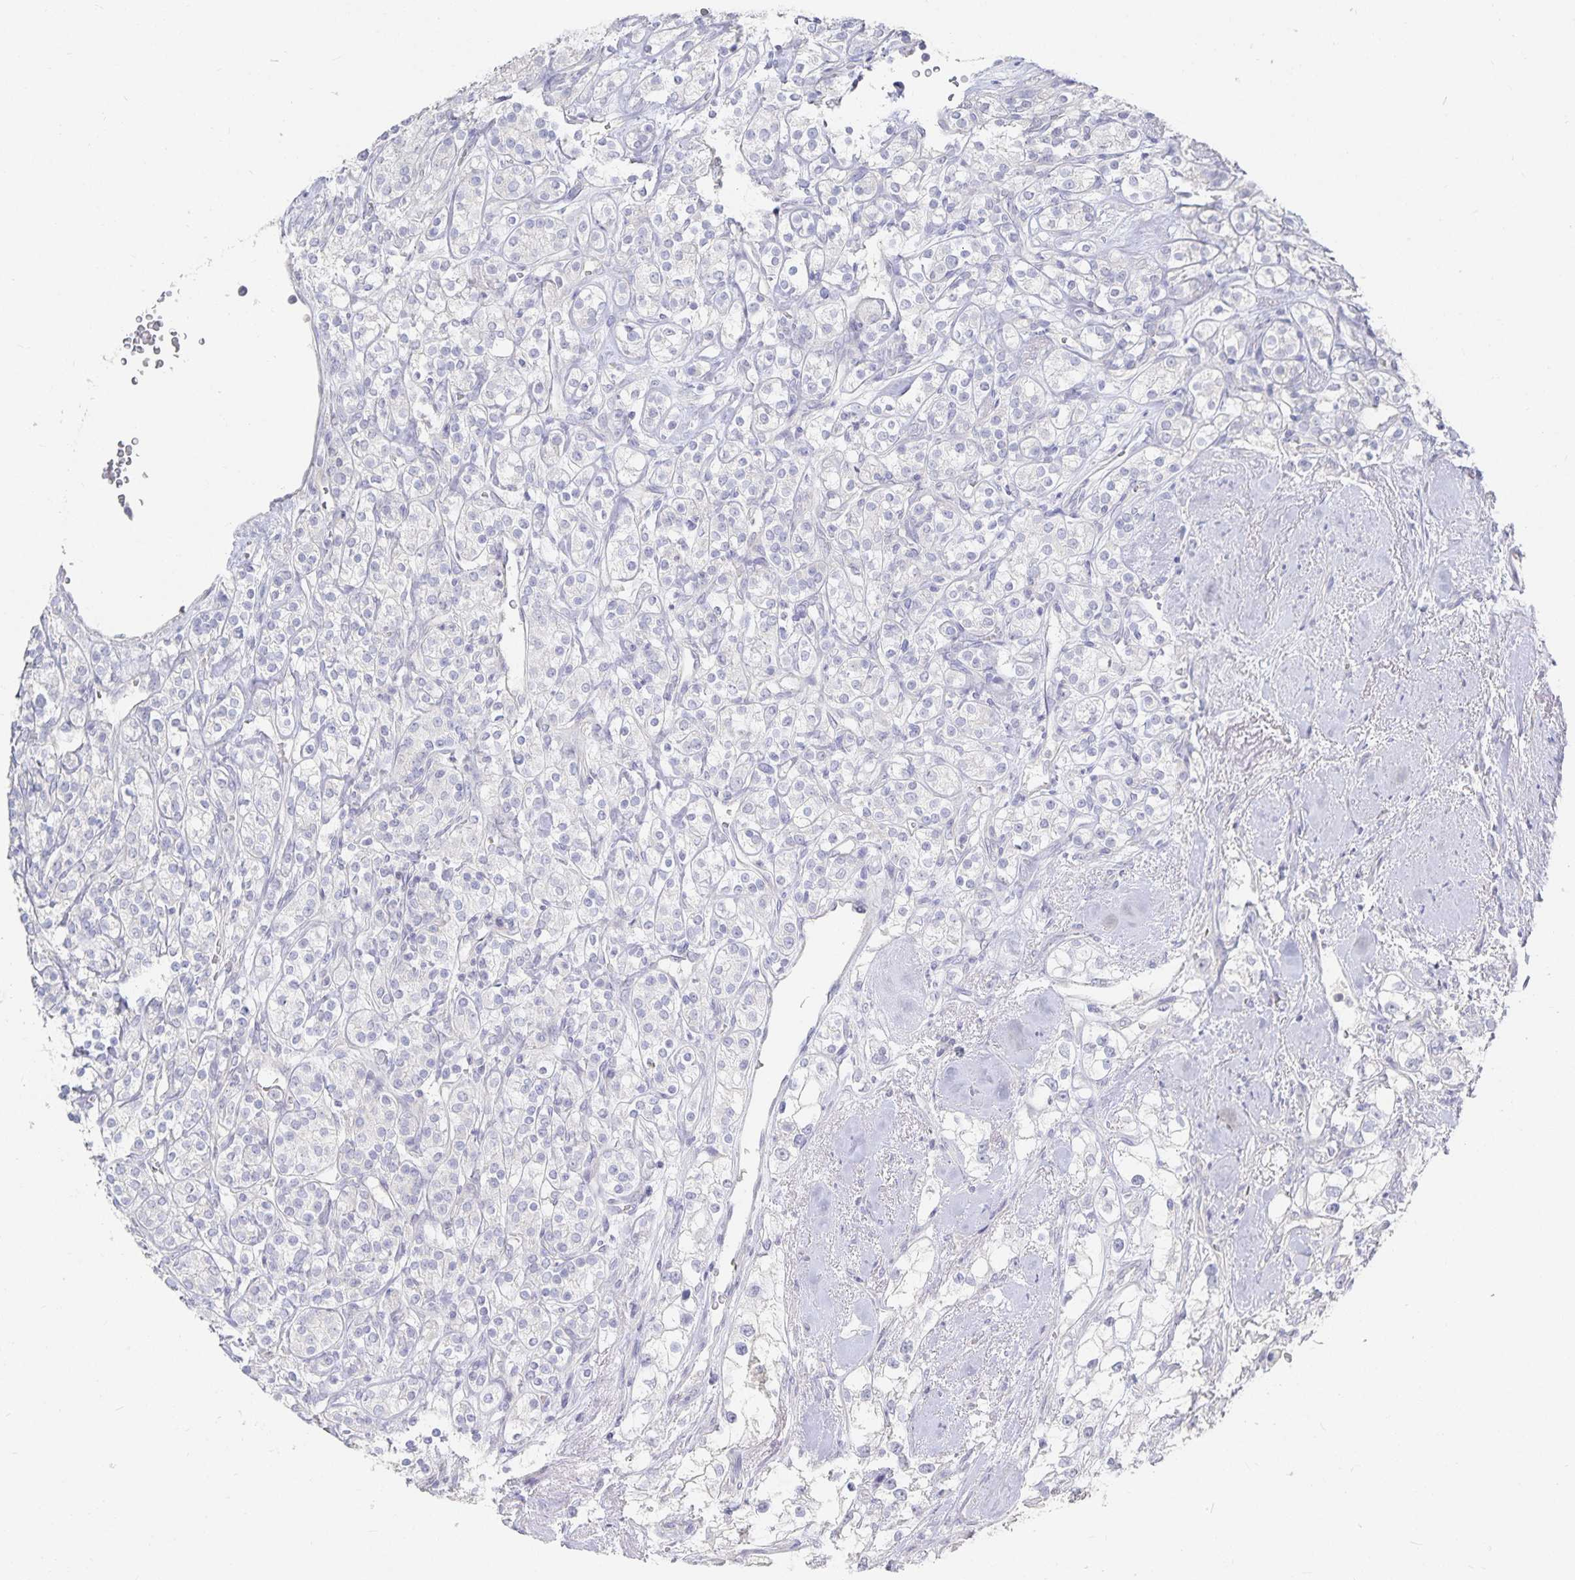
{"staining": {"intensity": "negative", "quantity": "none", "location": "none"}, "tissue": "renal cancer", "cell_type": "Tumor cells", "image_type": "cancer", "snomed": [{"axis": "morphology", "description": "Adenocarcinoma, NOS"}, {"axis": "topography", "description": "Kidney"}], "caption": "A high-resolution histopathology image shows immunohistochemistry staining of renal cancer, which shows no significant expression in tumor cells.", "gene": "DNAH9", "patient": {"sex": "male", "age": 77}}